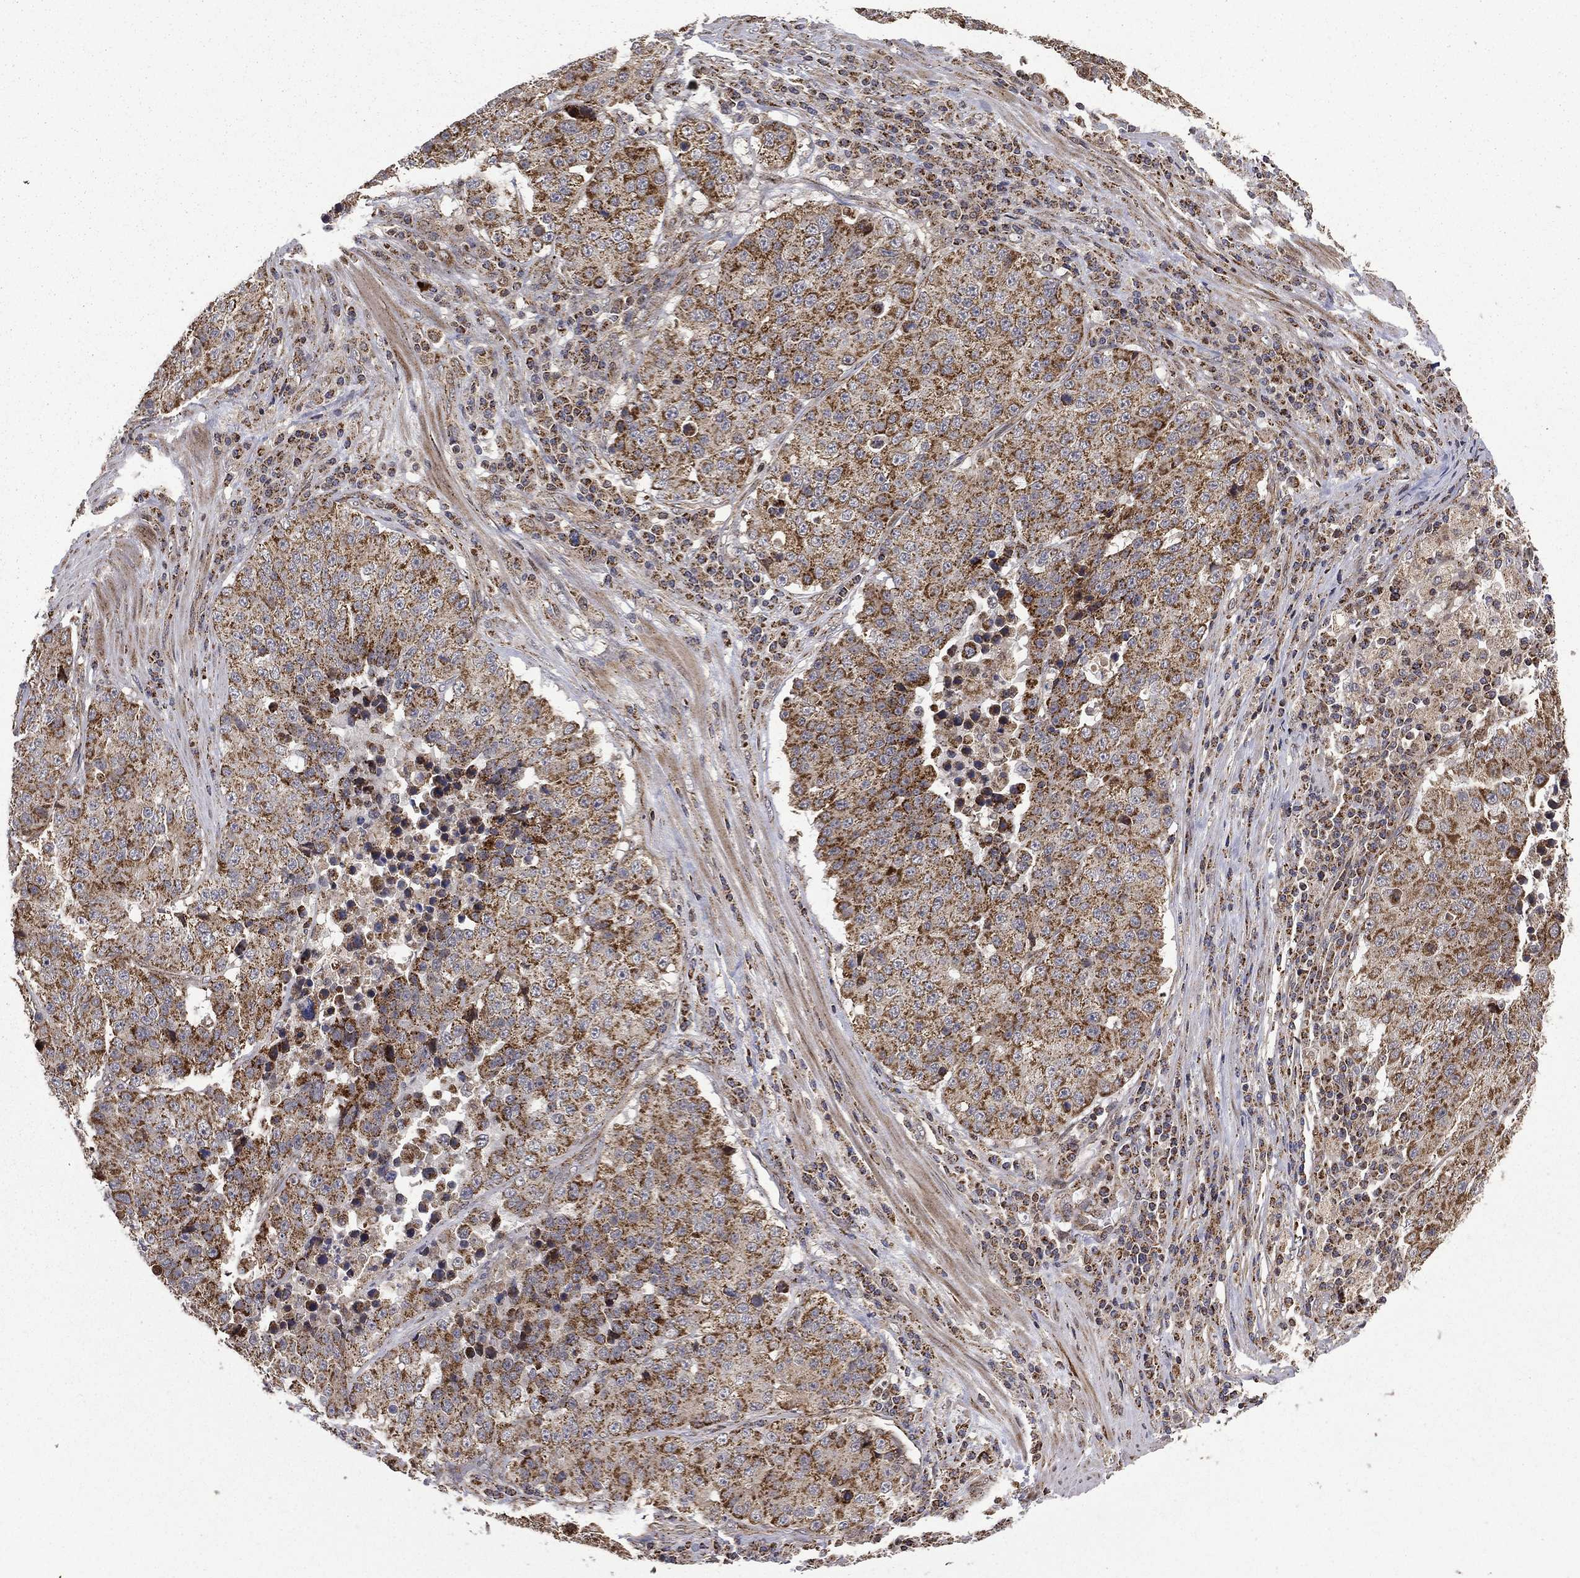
{"staining": {"intensity": "moderate", "quantity": ">75%", "location": "cytoplasmic/membranous"}, "tissue": "stomach cancer", "cell_type": "Tumor cells", "image_type": "cancer", "snomed": [{"axis": "morphology", "description": "Adenocarcinoma, NOS"}, {"axis": "topography", "description": "Stomach"}], "caption": "Human stomach cancer stained for a protein (brown) reveals moderate cytoplasmic/membranous positive expression in about >75% of tumor cells.", "gene": "GIMAP6", "patient": {"sex": "male", "age": 71}}